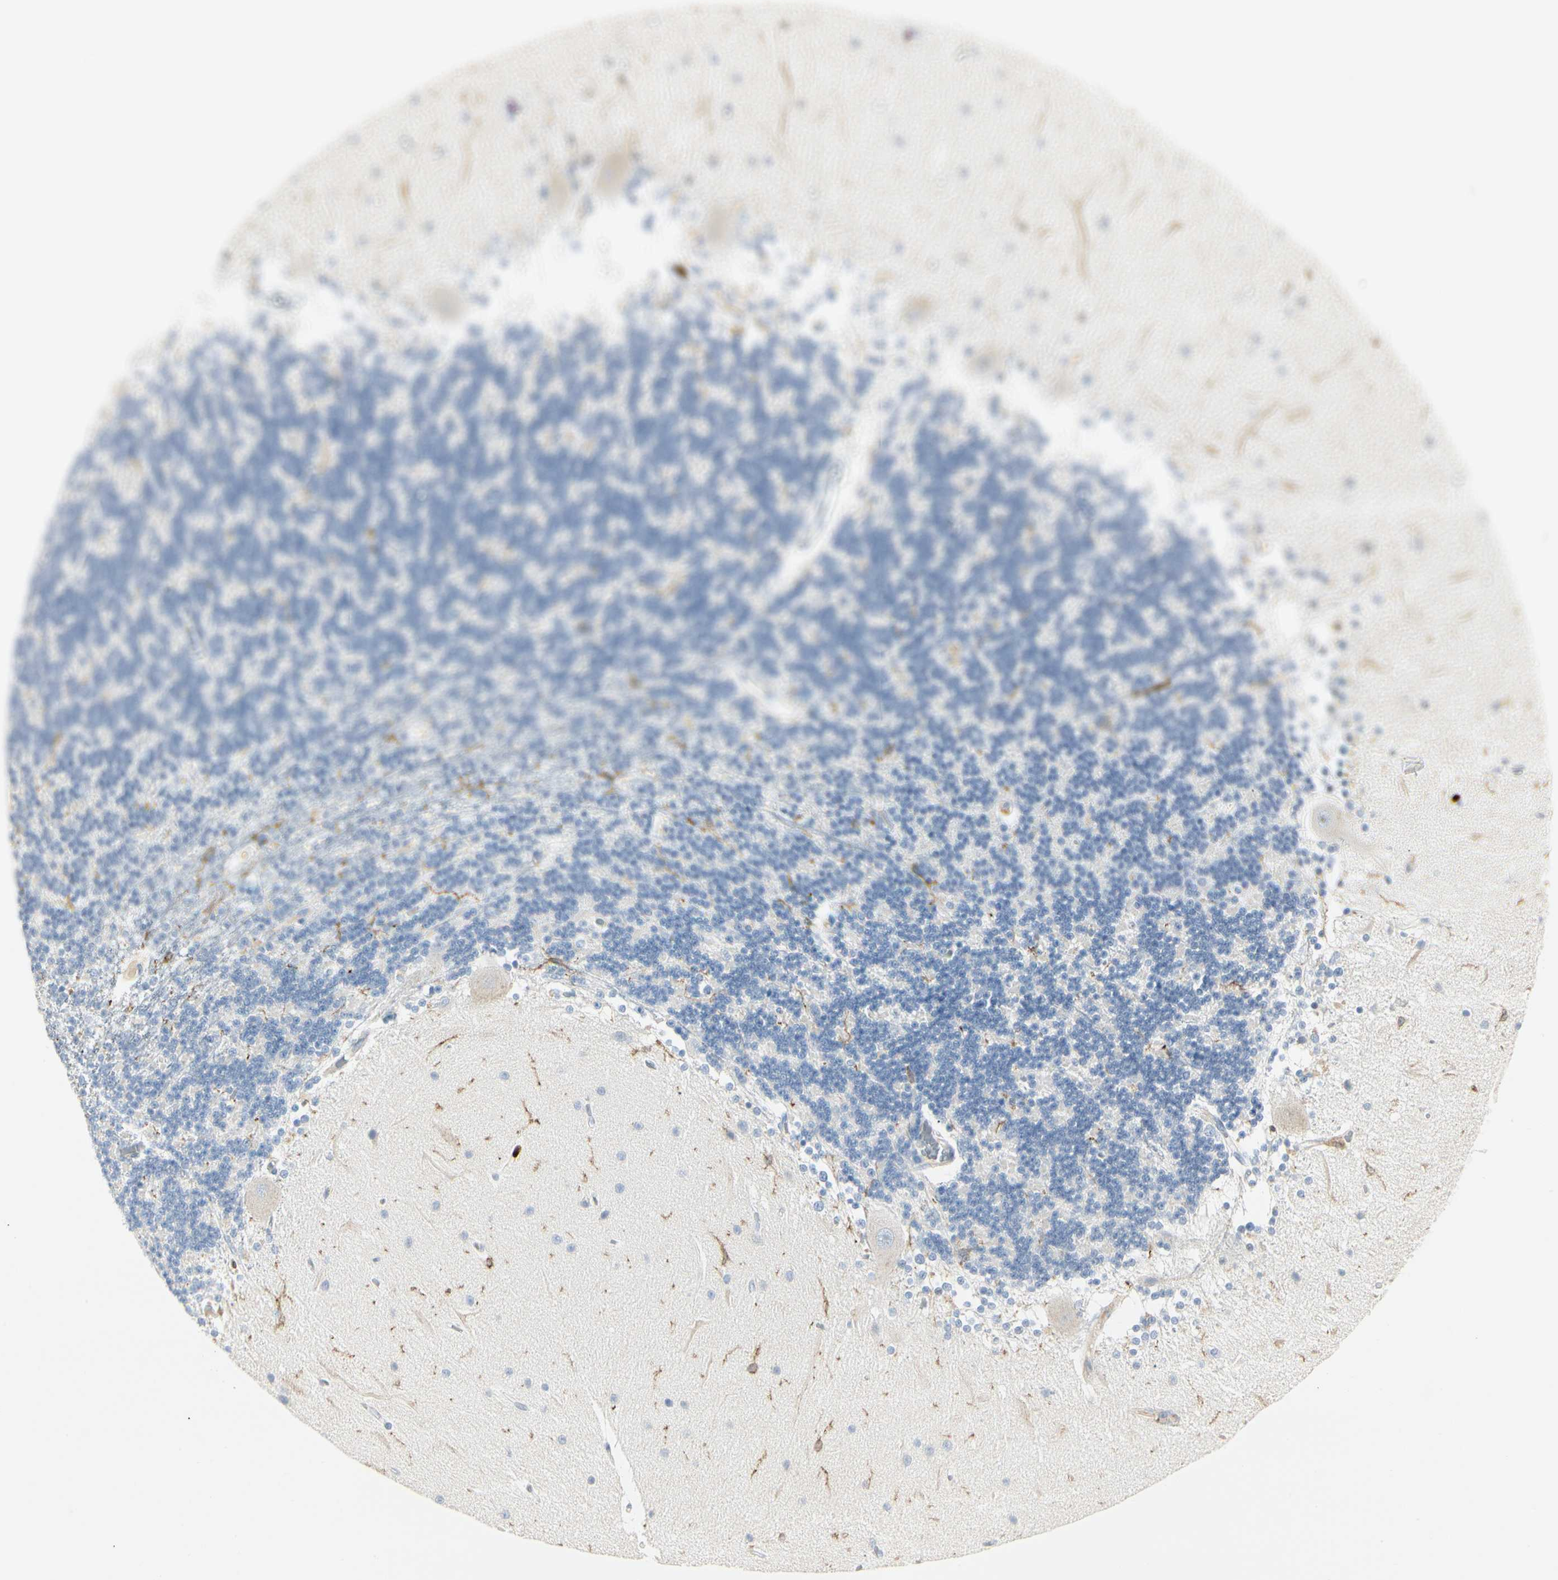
{"staining": {"intensity": "moderate", "quantity": "<25%", "location": "cytoplasmic/membranous"}, "tissue": "cerebellum", "cell_type": "Cells in granular layer", "image_type": "normal", "snomed": [{"axis": "morphology", "description": "Normal tissue, NOS"}, {"axis": "topography", "description": "Cerebellum"}], "caption": "DAB (3,3'-diaminobenzidine) immunohistochemical staining of unremarkable cerebellum reveals moderate cytoplasmic/membranous protein staining in approximately <25% of cells in granular layer. The protein is shown in brown color, while the nuclei are stained blue.", "gene": "ITGB2", "patient": {"sex": "female", "age": 54}}